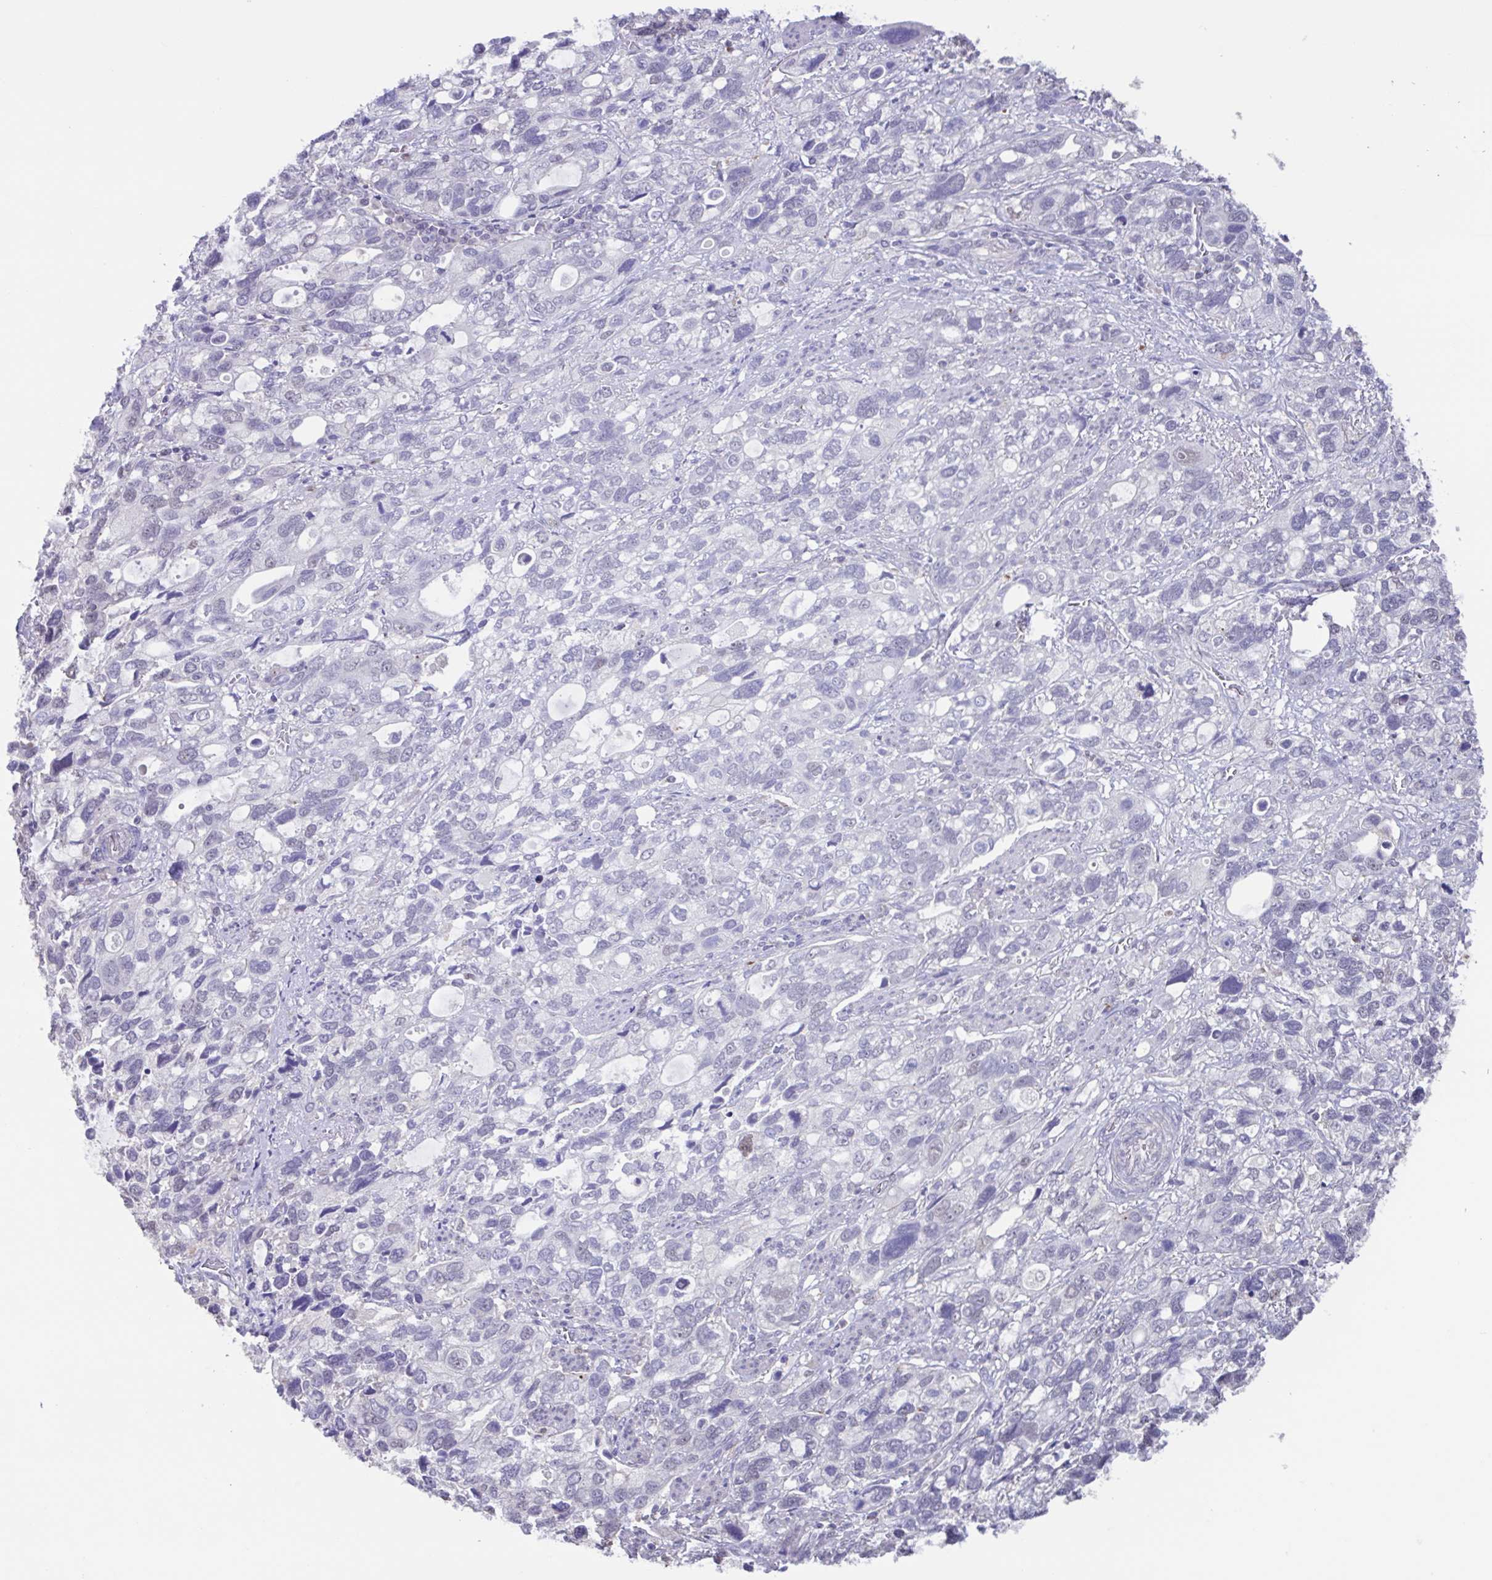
{"staining": {"intensity": "negative", "quantity": "none", "location": "none"}, "tissue": "stomach cancer", "cell_type": "Tumor cells", "image_type": "cancer", "snomed": [{"axis": "morphology", "description": "Adenocarcinoma, NOS"}, {"axis": "topography", "description": "Stomach, upper"}], "caption": "This is an immunohistochemistry image of adenocarcinoma (stomach). There is no positivity in tumor cells.", "gene": "ACTRT3", "patient": {"sex": "female", "age": 81}}